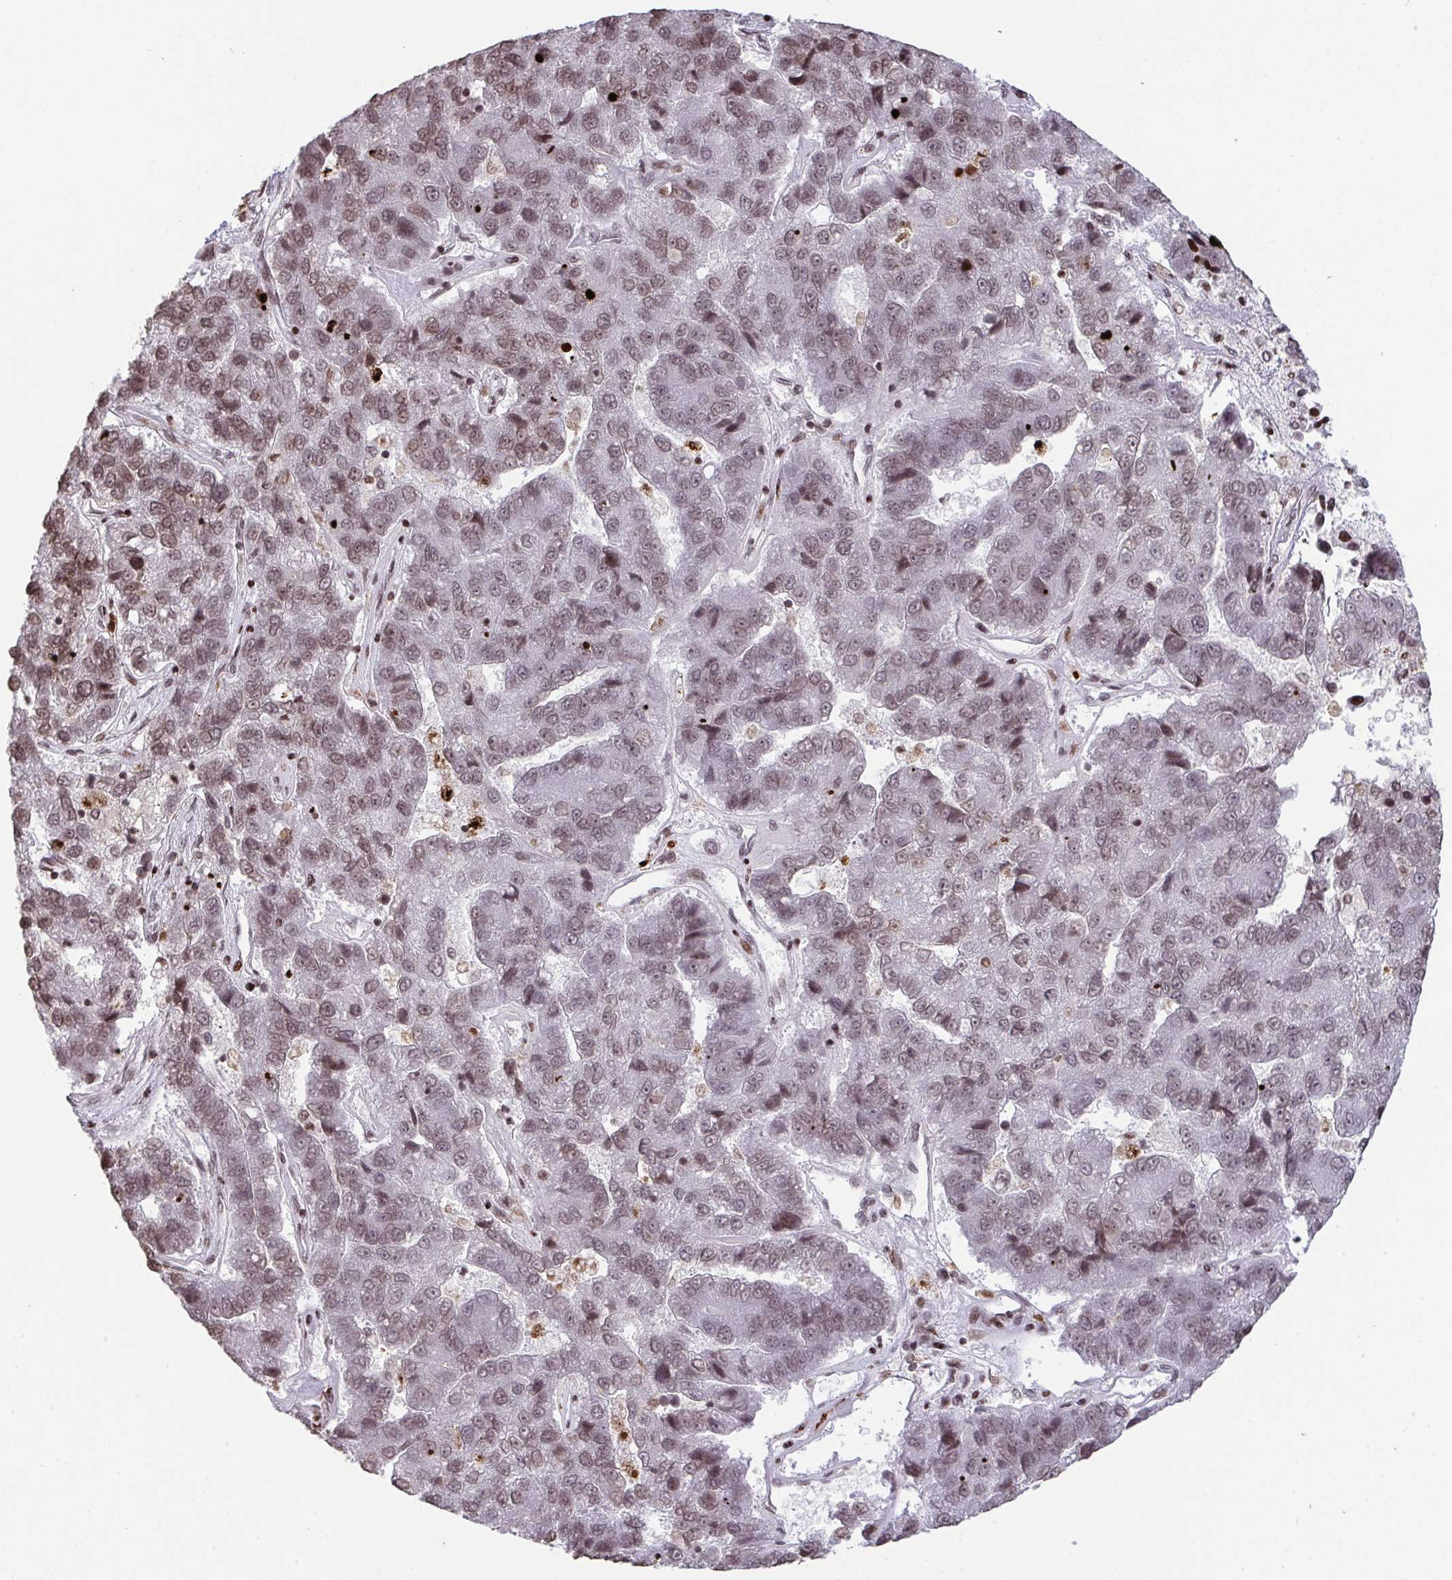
{"staining": {"intensity": "weak", "quantity": ">75%", "location": "nuclear"}, "tissue": "pancreatic cancer", "cell_type": "Tumor cells", "image_type": "cancer", "snomed": [{"axis": "morphology", "description": "Adenocarcinoma, NOS"}, {"axis": "topography", "description": "Pancreas"}], "caption": "Approximately >75% of tumor cells in human pancreatic cancer (adenocarcinoma) reveal weak nuclear protein positivity as visualized by brown immunohistochemical staining.", "gene": "NIP7", "patient": {"sex": "female", "age": 61}}